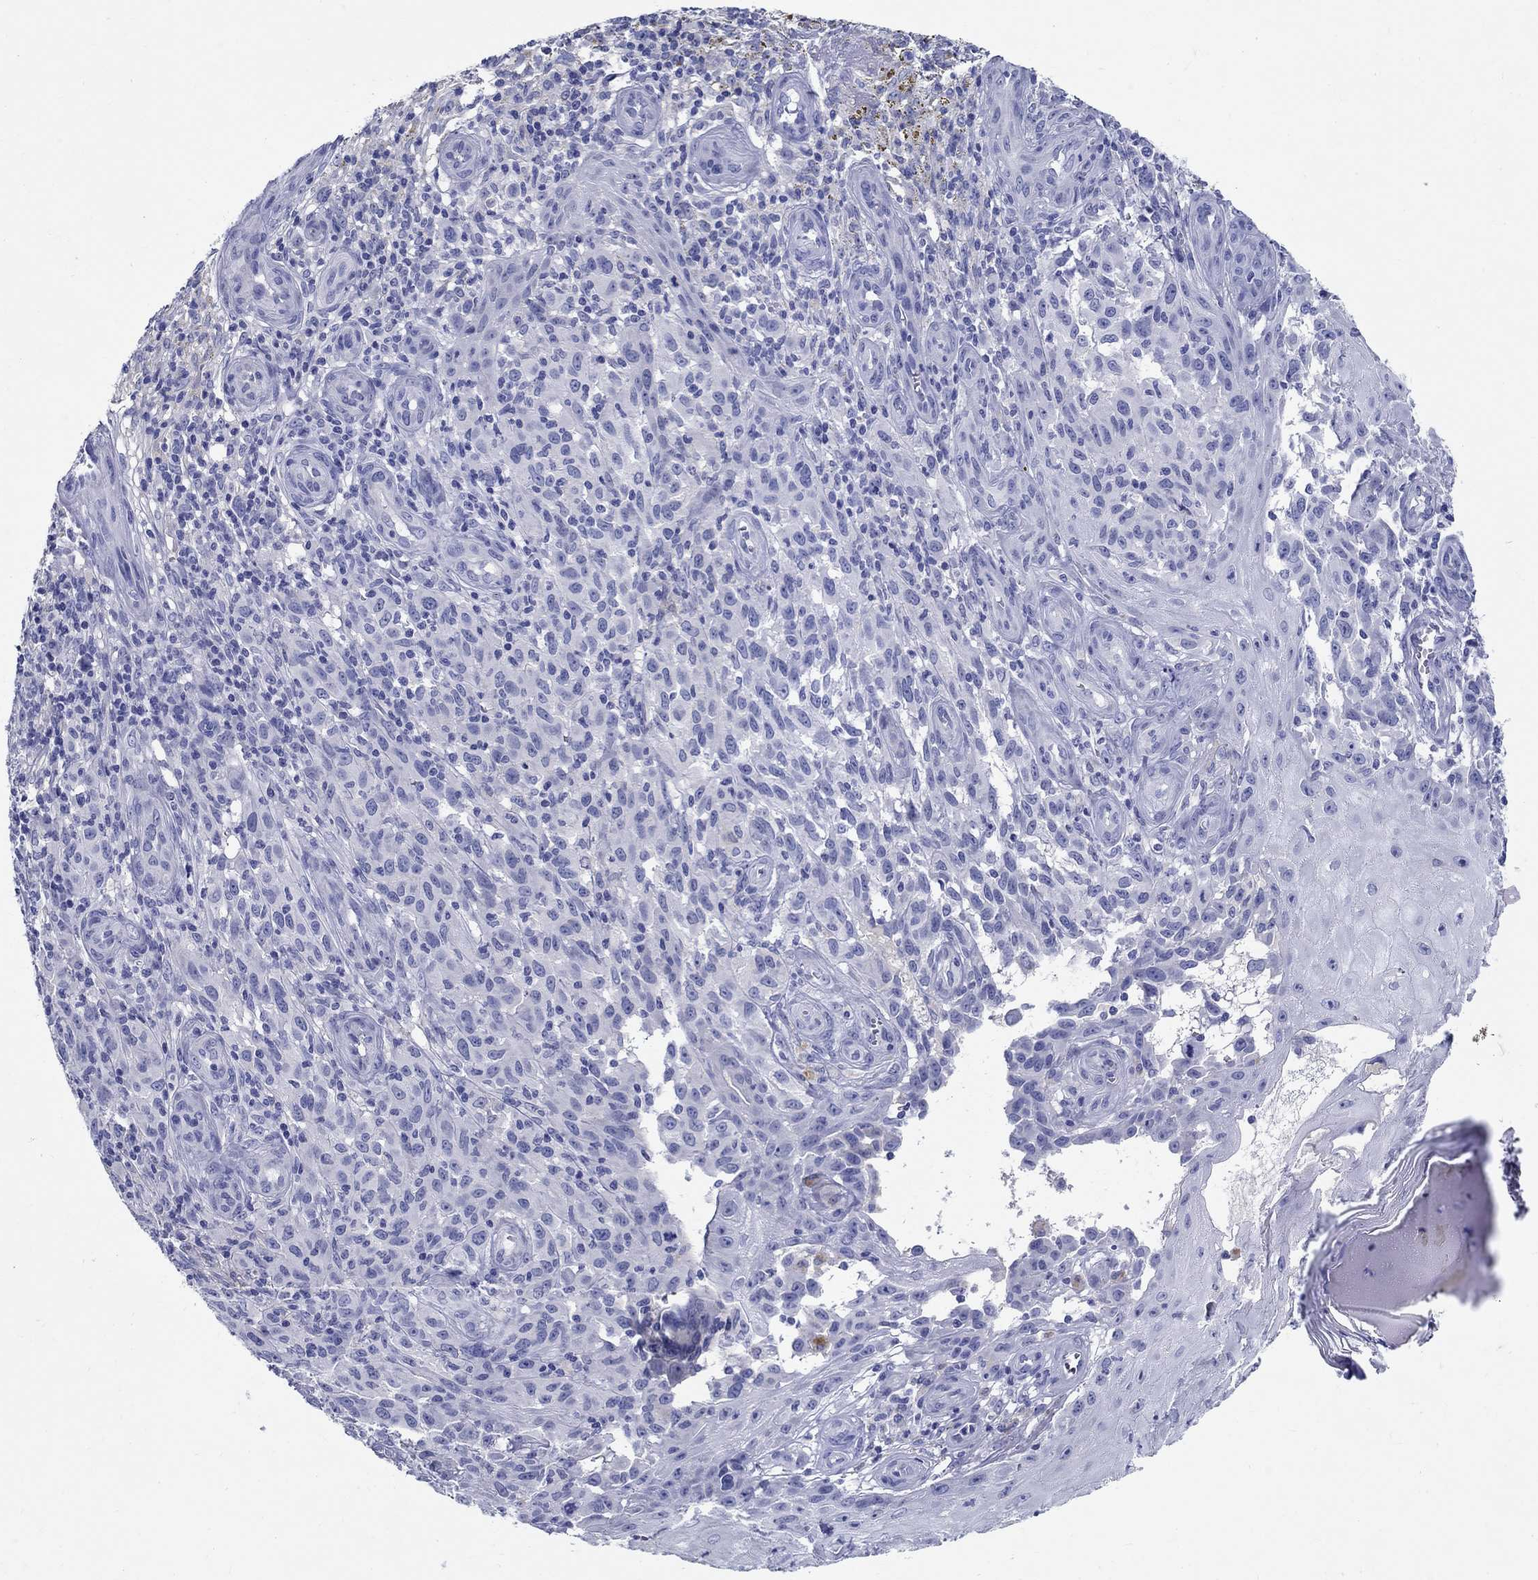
{"staining": {"intensity": "negative", "quantity": "none", "location": "none"}, "tissue": "melanoma", "cell_type": "Tumor cells", "image_type": "cancer", "snomed": [{"axis": "morphology", "description": "Malignant melanoma, NOS"}, {"axis": "topography", "description": "Skin"}], "caption": "High magnification brightfield microscopy of malignant melanoma stained with DAB (brown) and counterstained with hematoxylin (blue): tumor cells show no significant staining. The staining was performed using DAB (3,3'-diaminobenzidine) to visualize the protein expression in brown, while the nuclei were stained in blue with hematoxylin (Magnification: 20x).", "gene": "CRYGD", "patient": {"sex": "female", "age": 53}}